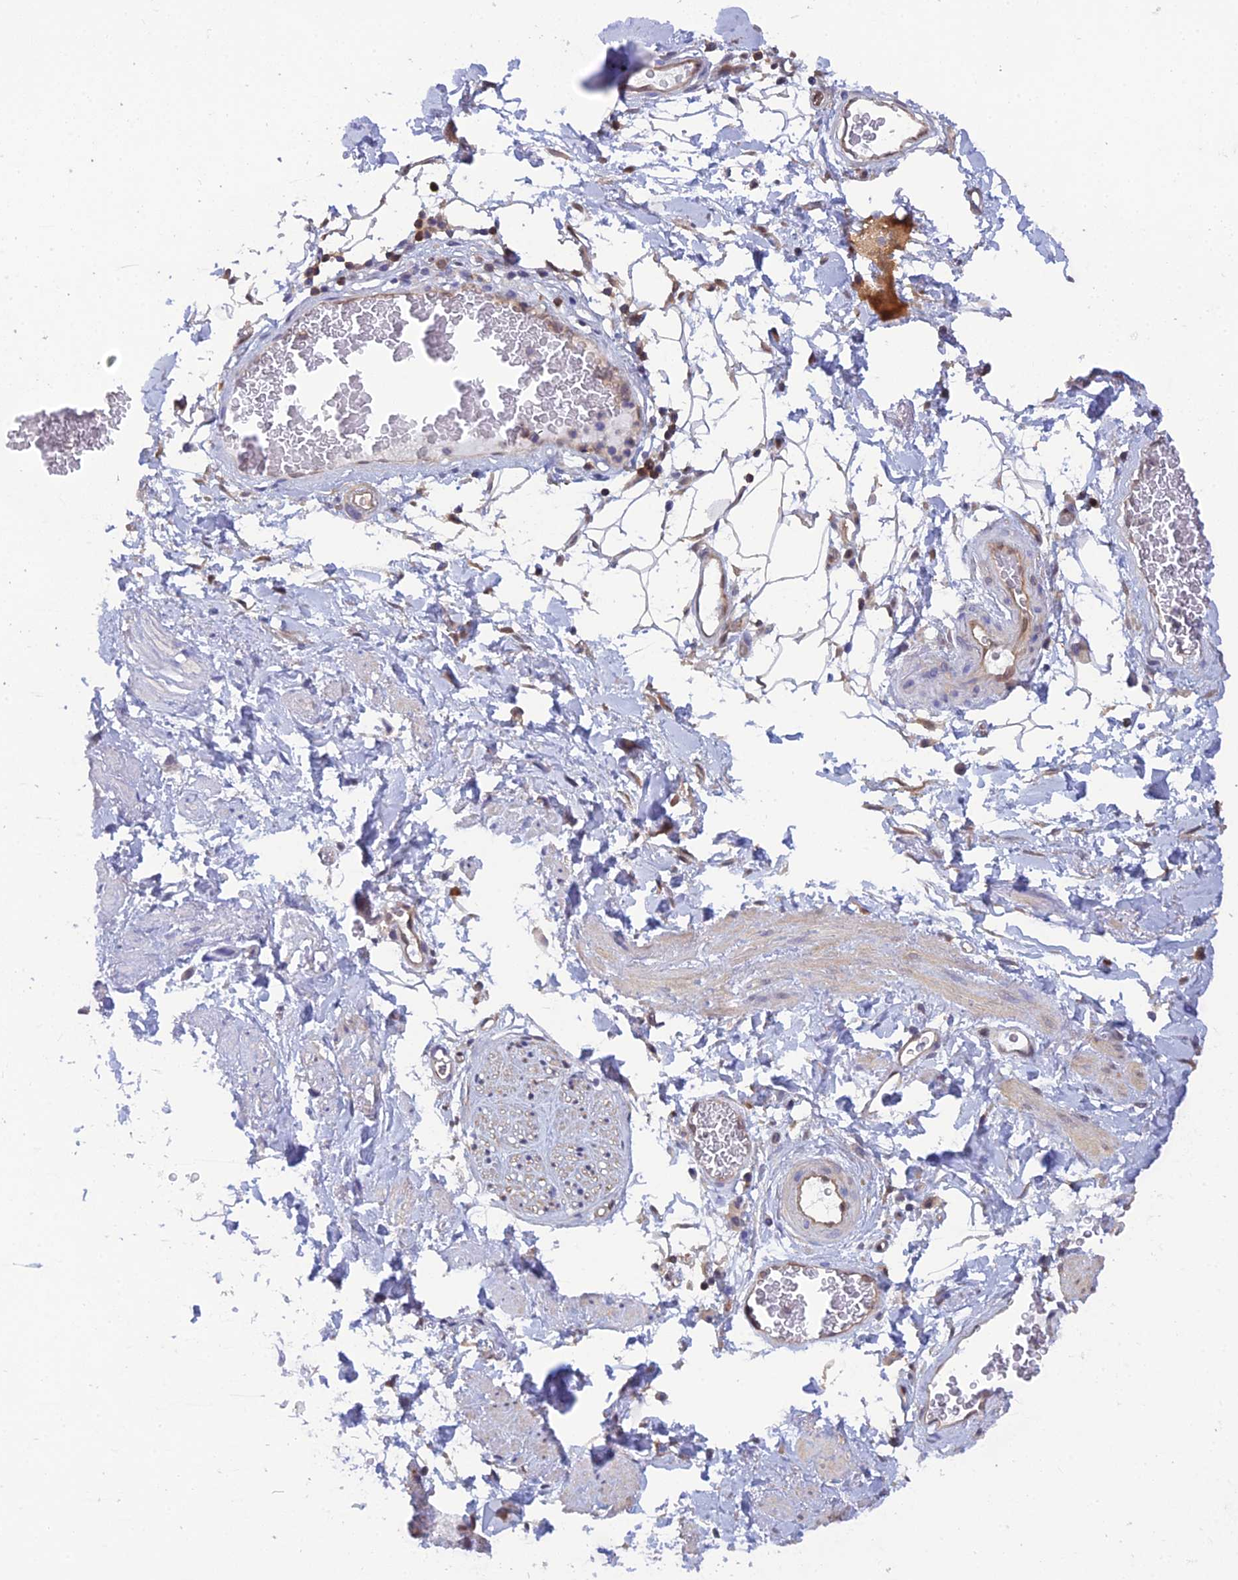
{"staining": {"intensity": "weak", "quantity": ">75%", "location": "cytoplasmic/membranous"}, "tissue": "adipose tissue", "cell_type": "Adipocytes", "image_type": "normal", "snomed": [{"axis": "morphology", "description": "Normal tissue, NOS"}, {"axis": "morphology", "description": "Adenocarcinoma, NOS"}, {"axis": "topography", "description": "Rectum"}, {"axis": "topography", "description": "Vagina"}, {"axis": "topography", "description": "Peripheral nerve tissue"}], "caption": "A micrograph of human adipose tissue stained for a protein shows weak cytoplasmic/membranous brown staining in adipocytes. The staining is performed using DAB (3,3'-diaminobenzidine) brown chromogen to label protein expression. The nuclei are counter-stained blue using hematoxylin.", "gene": "HINT1", "patient": {"sex": "female", "age": 71}}